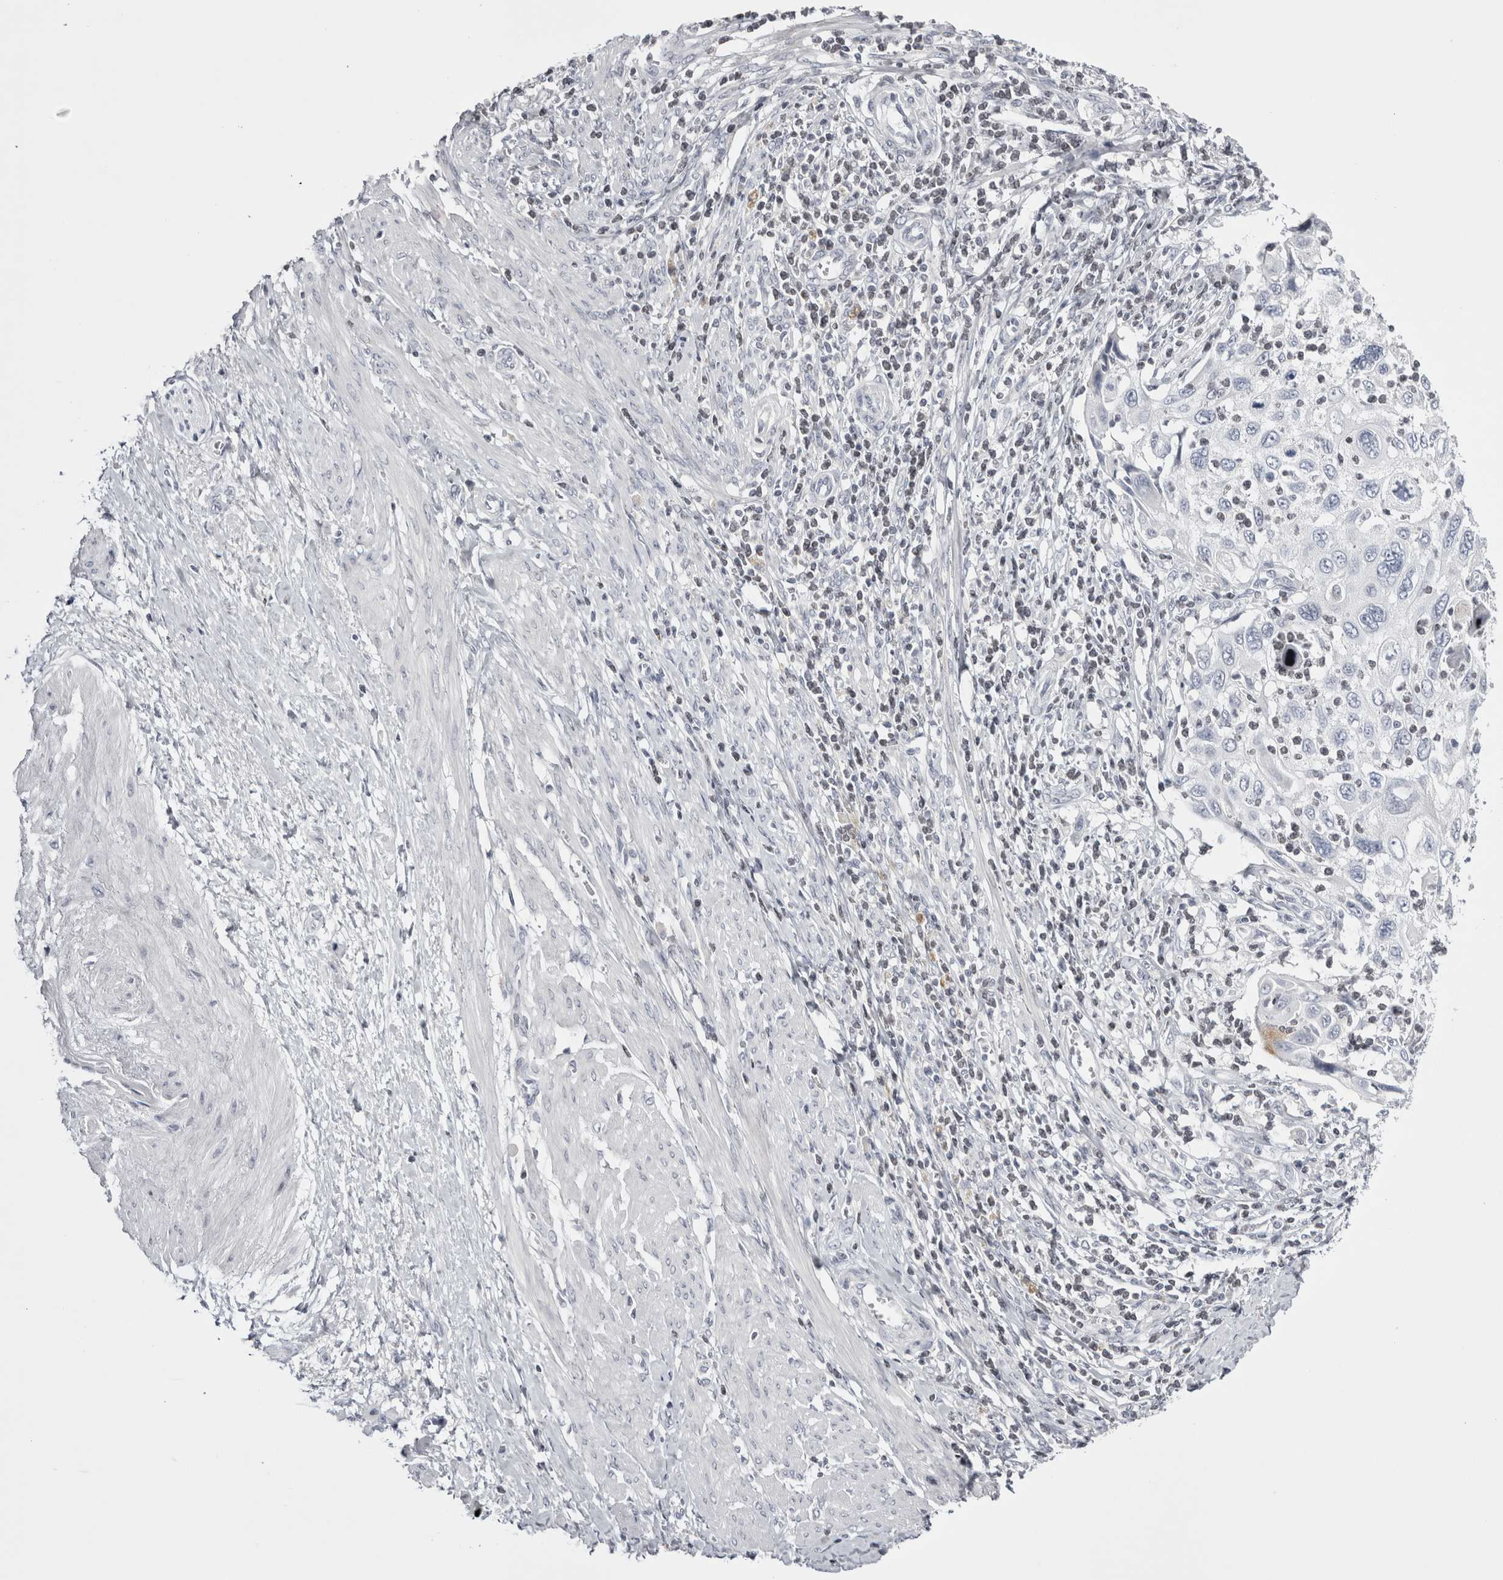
{"staining": {"intensity": "negative", "quantity": "none", "location": "none"}, "tissue": "cervical cancer", "cell_type": "Tumor cells", "image_type": "cancer", "snomed": [{"axis": "morphology", "description": "Squamous cell carcinoma, NOS"}, {"axis": "topography", "description": "Cervix"}], "caption": "There is no significant expression in tumor cells of squamous cell carcinoma (cervical).", "gene": "FNDC8", "patient": {"sex": "female", "age": 70}}